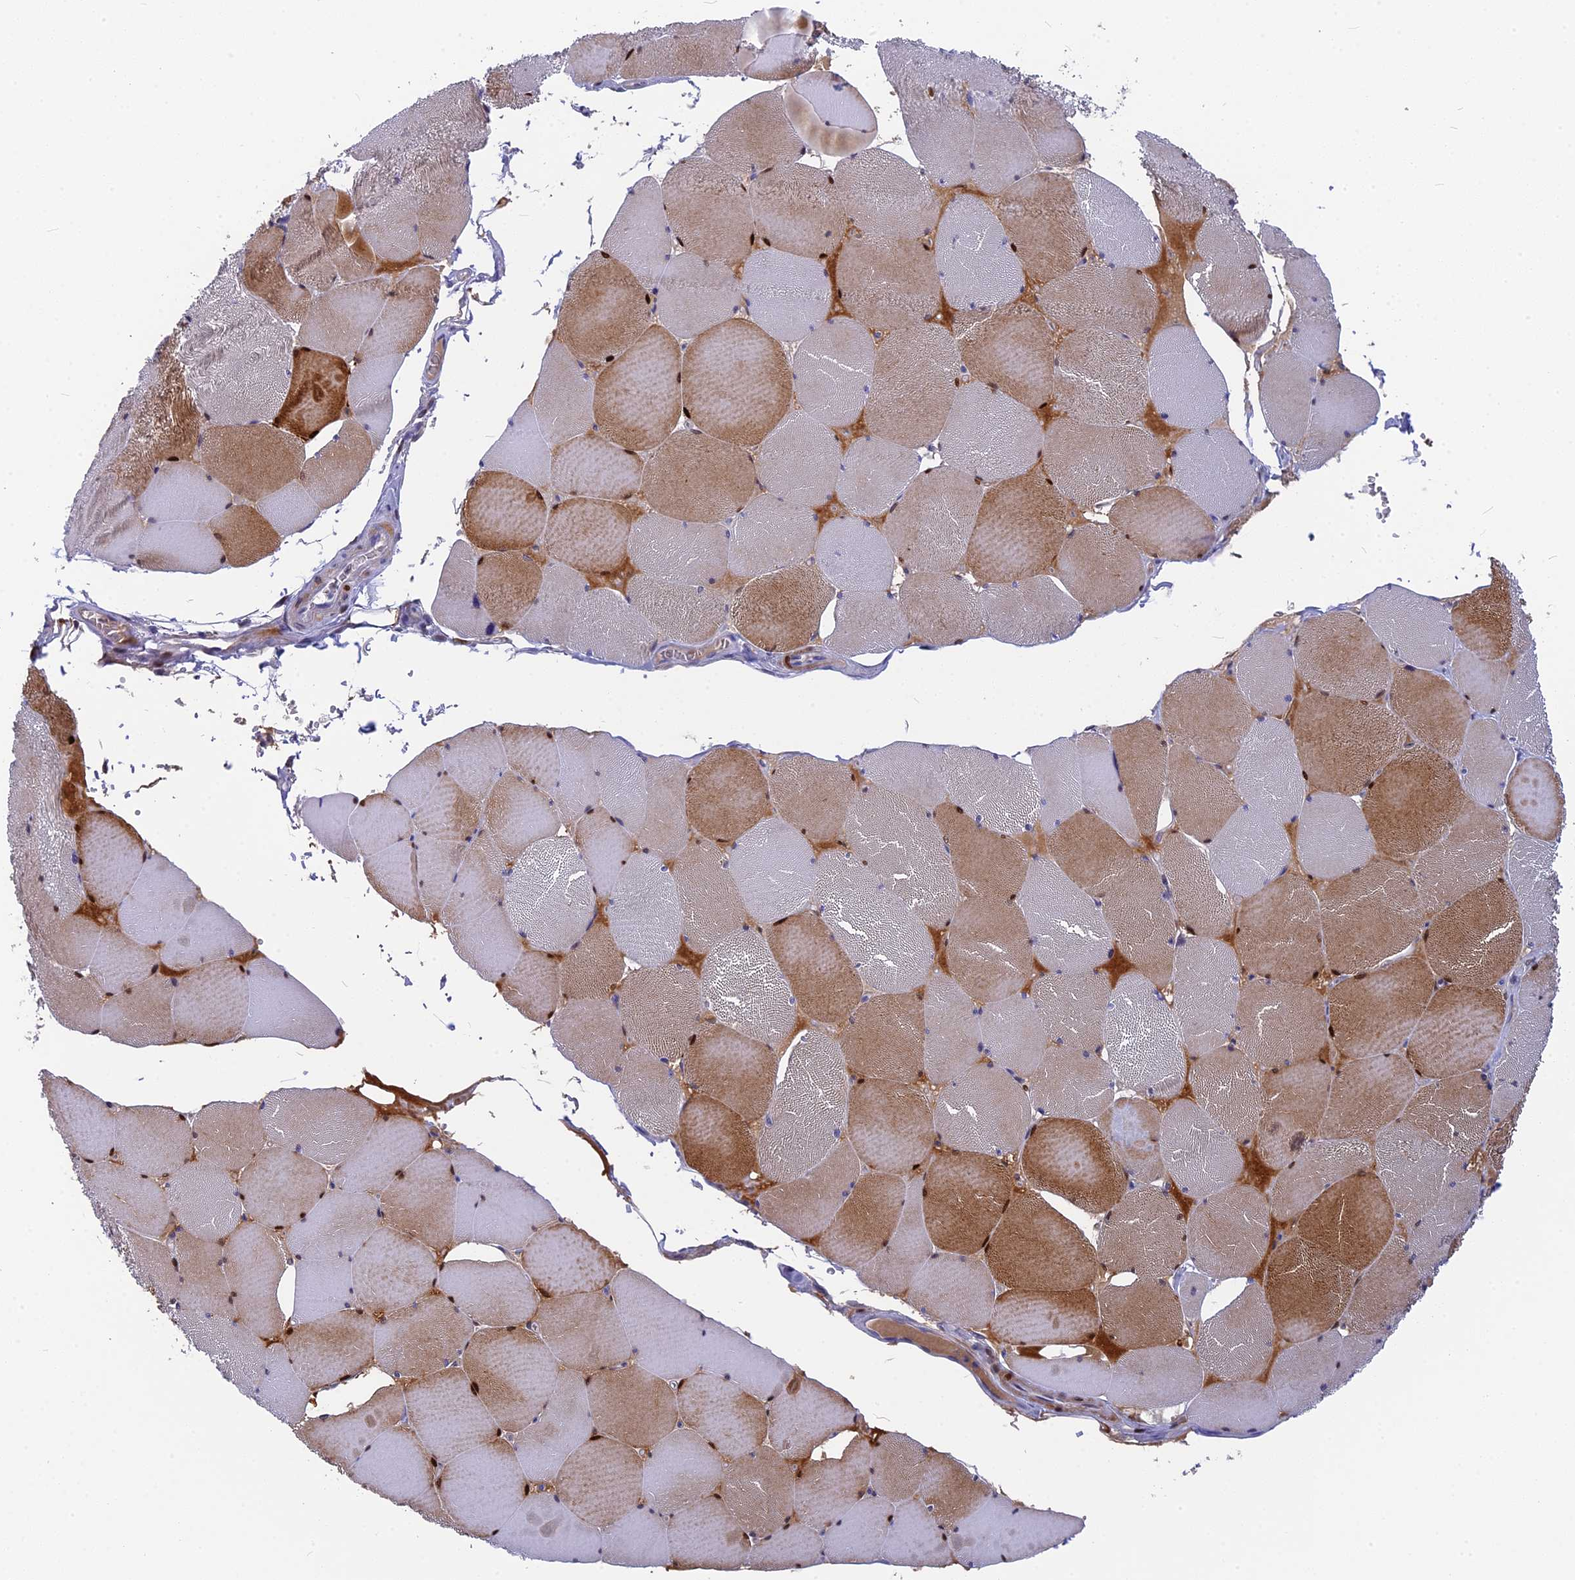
{"staining": {"intensity": "strong", "quantity": "25%-75%", "location": "cytoplasmic/membranous,nuclear"}, "tissue": "skeletal muscle", "cell_type": "Myocytes", "image_type": "normal", "snomed": [{"axis": "morphology", "description": "Normal tissue, NOS"}, {"axis": "topography", "description": "Skeletal muscle"}, {"axis": "topography", "description": "Head-Neck"}], "caption": "A high-resolution photomicrograph shows immunohistochemistry staining of unremarkable skeletal muscle, which exhibits strong cytoplasmic/membranous,nuclear positivity in about 25%-75% of myocytes.", "gene": "NKPD1", "patient": {"sex": "male", "age": 66}}